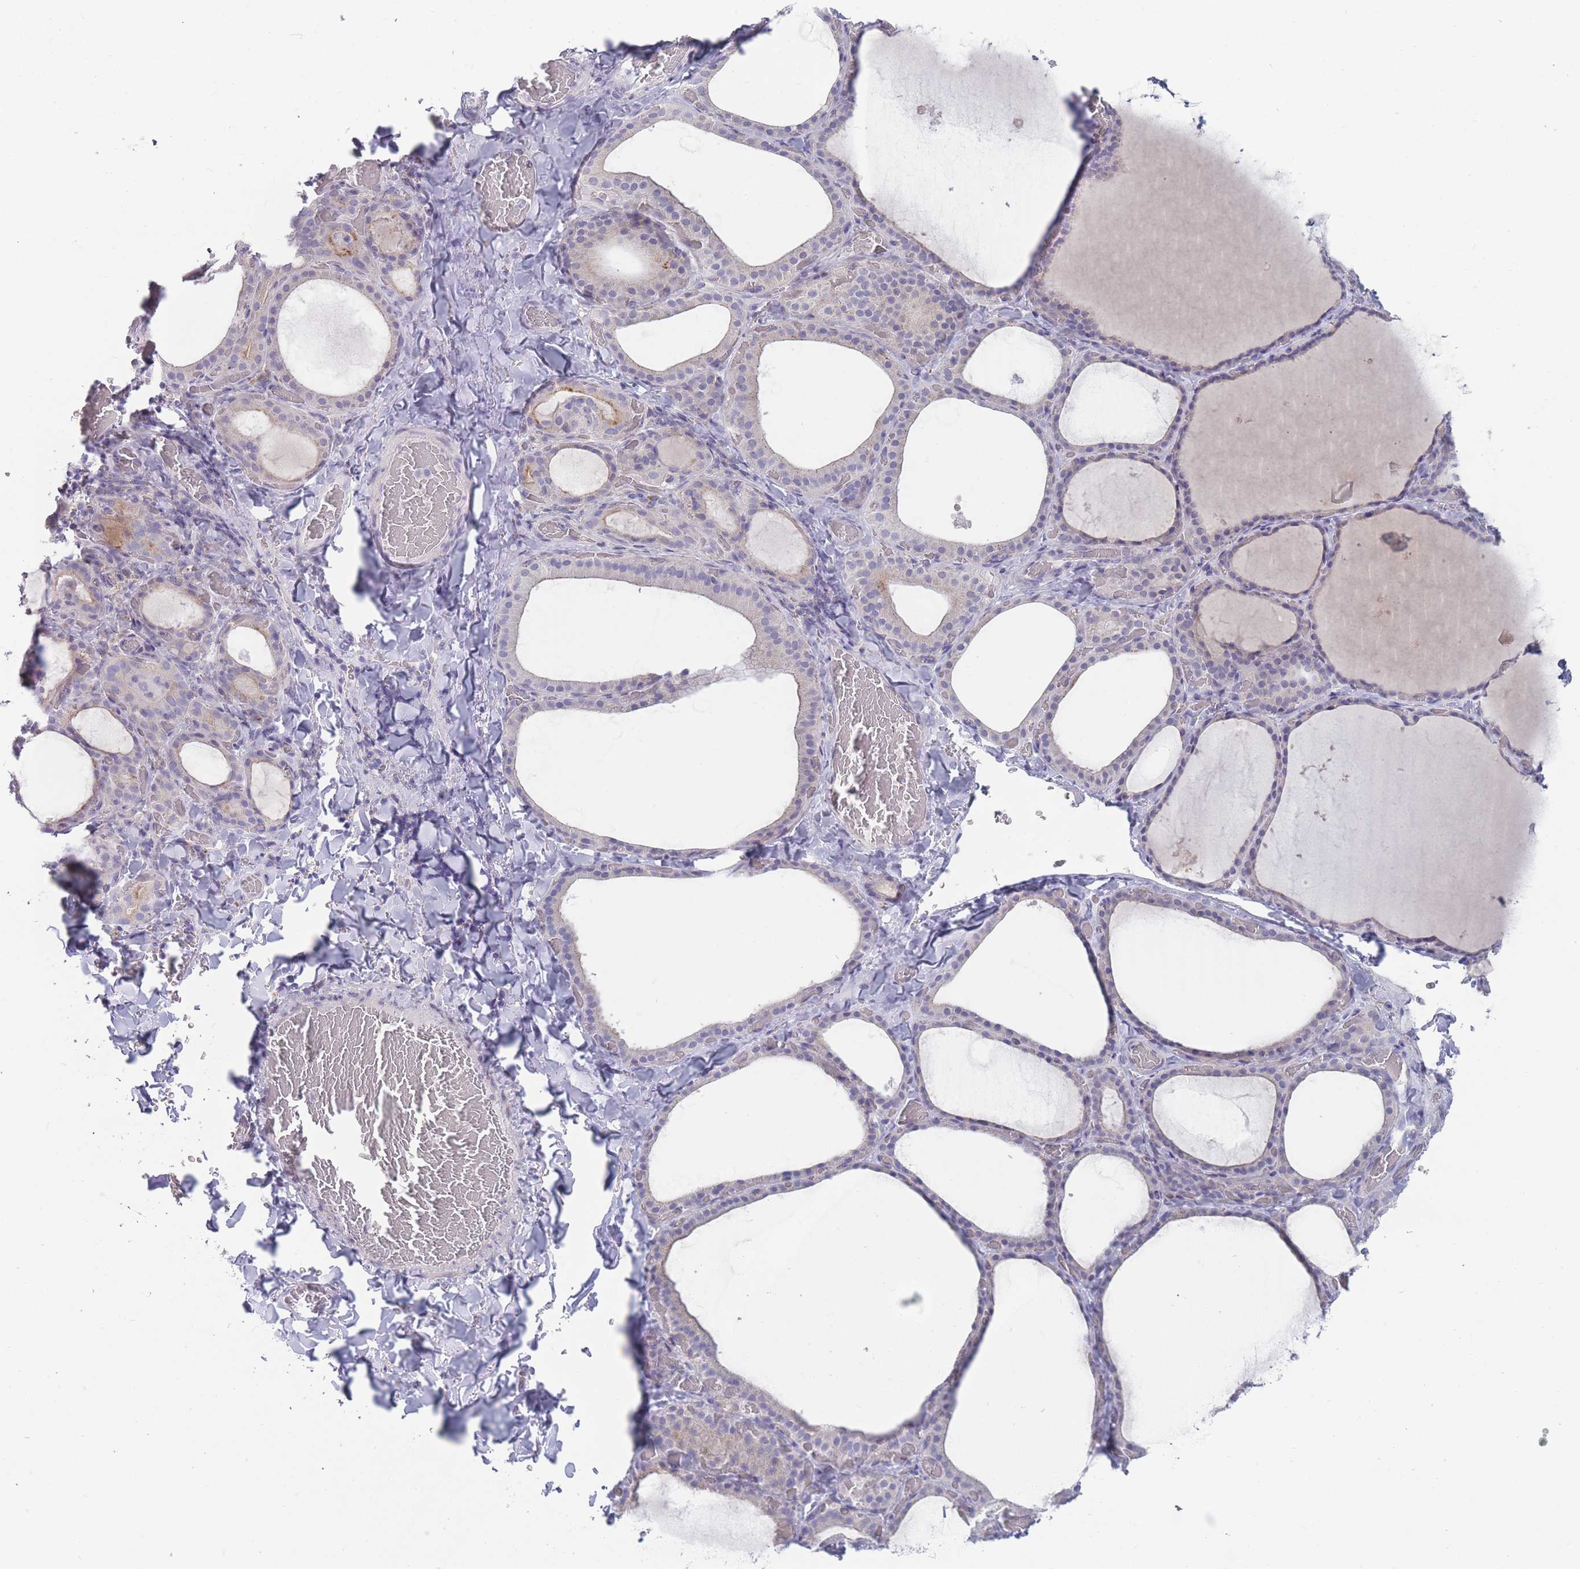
{"staining": {"intensity": "negative", "quantity": "none", "location": "none"}, "tissue": "thyroid gland", "cell_type": "Glandular cells", "image_type": "normal", "snomed": [{"axis": "morphology", "description": "Normal tissue, NOS"}, {"axis": "topography", "description": "Thyroid gland"}], "caption": "DAB (3,3'-diaminobenzidine) immunohistochemical staining of unremarkable thyroid gland reveals no significant expression in glandular cells.", "gene": "PAIP2B", "patient": {"sex": "female", "age": 39}}